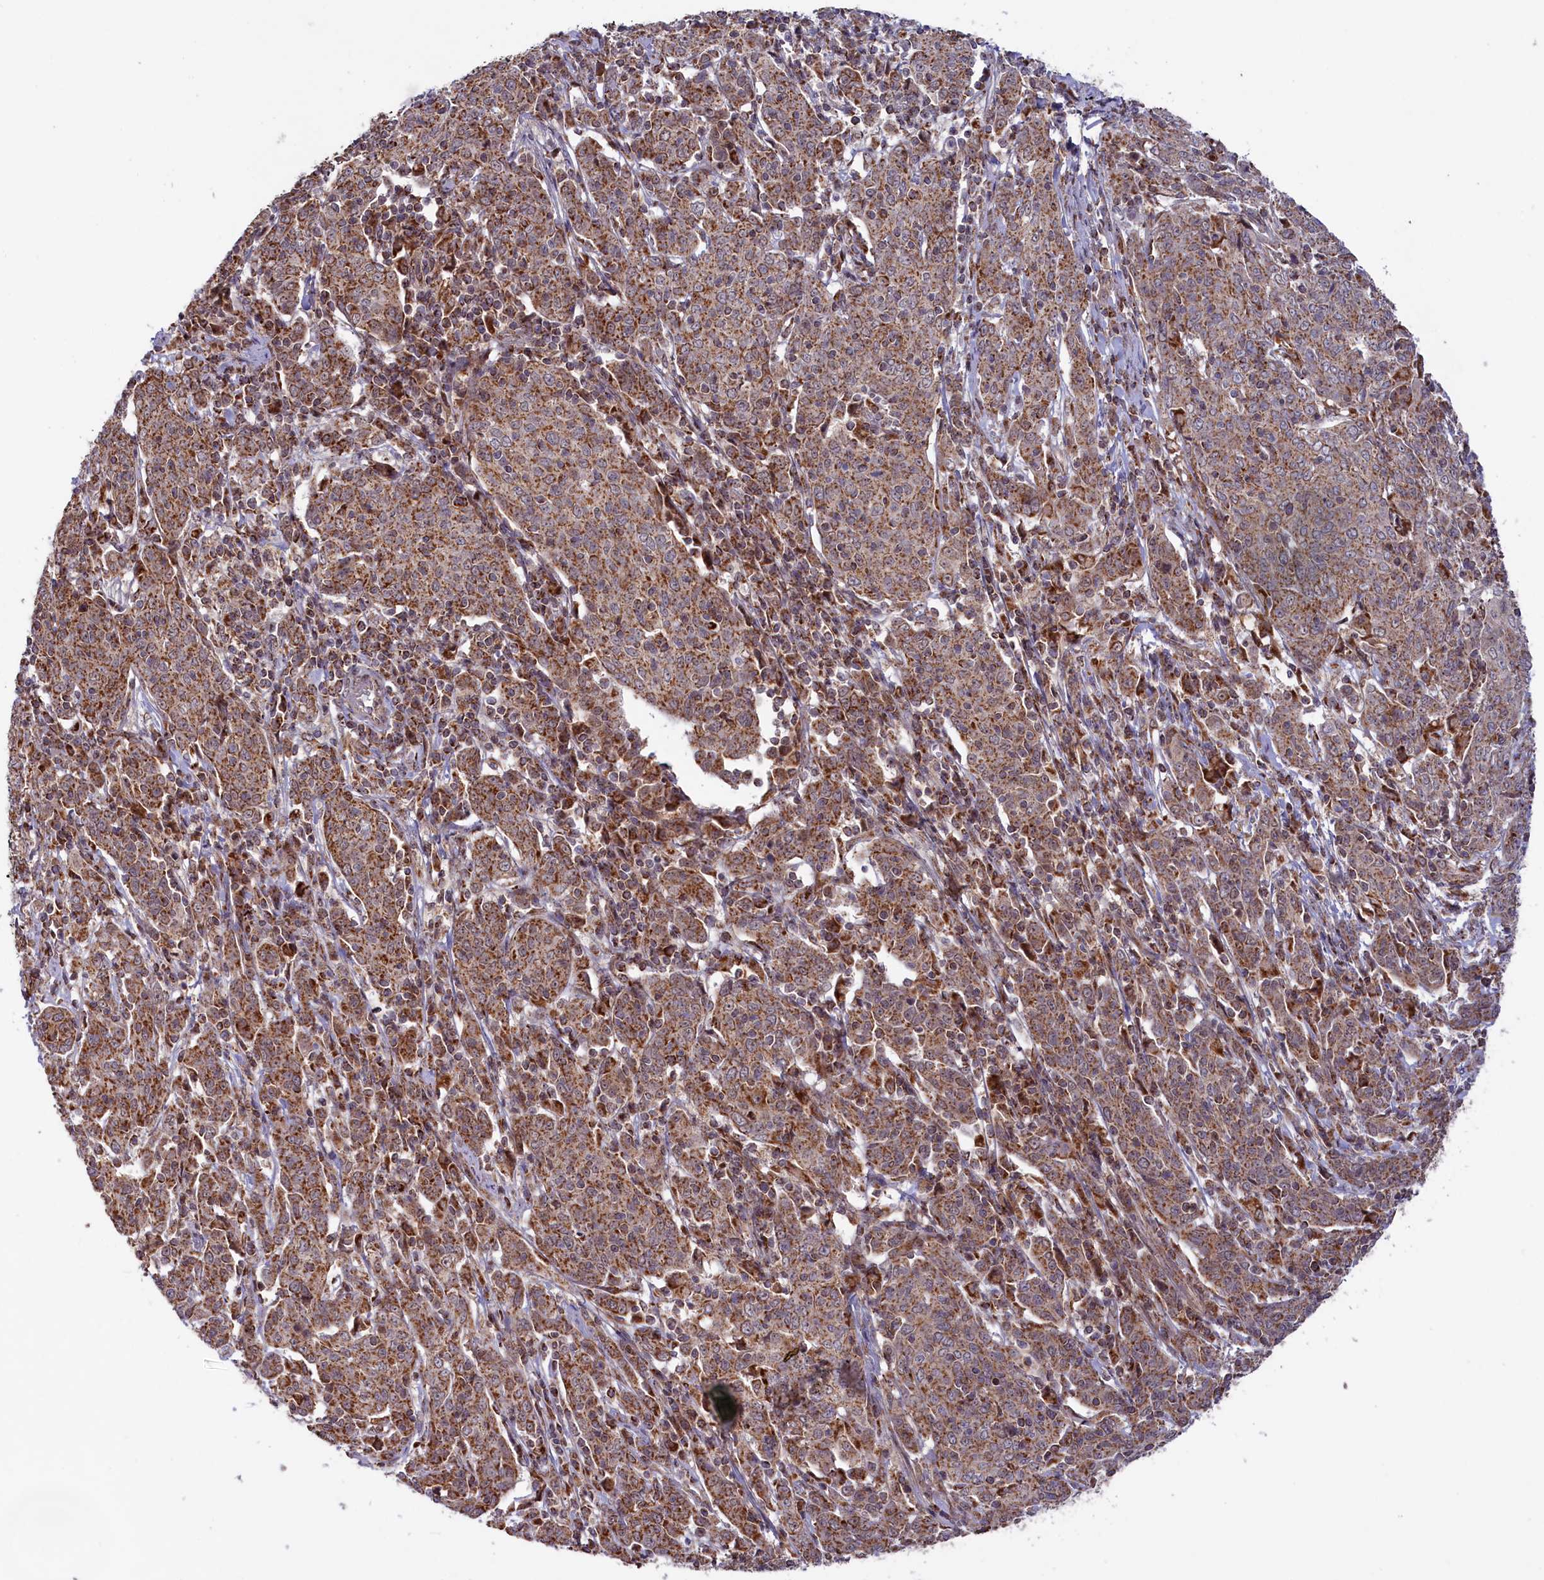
{"staining": {"intensity": "moderate", "quantity": ">75%", "location": "cytoplasmic/membranous"}, "tissue": "cervical cancer", "cell_type": "Tumor cells", "image_type": "cancer", "snomed": [{"axis": "morphology", "description": "Squamous cell carcinoma, NOS"}, {"axis": "topography", "description": "Cervix"}], "caption": "A brown stain labels moderate cytoplasmic/membranous expression of a protein in human squamous cell carcinoma (cervical) tumor cells.", "gene": "DUS3L", "patient": {"sex": "female", "age": 67}}